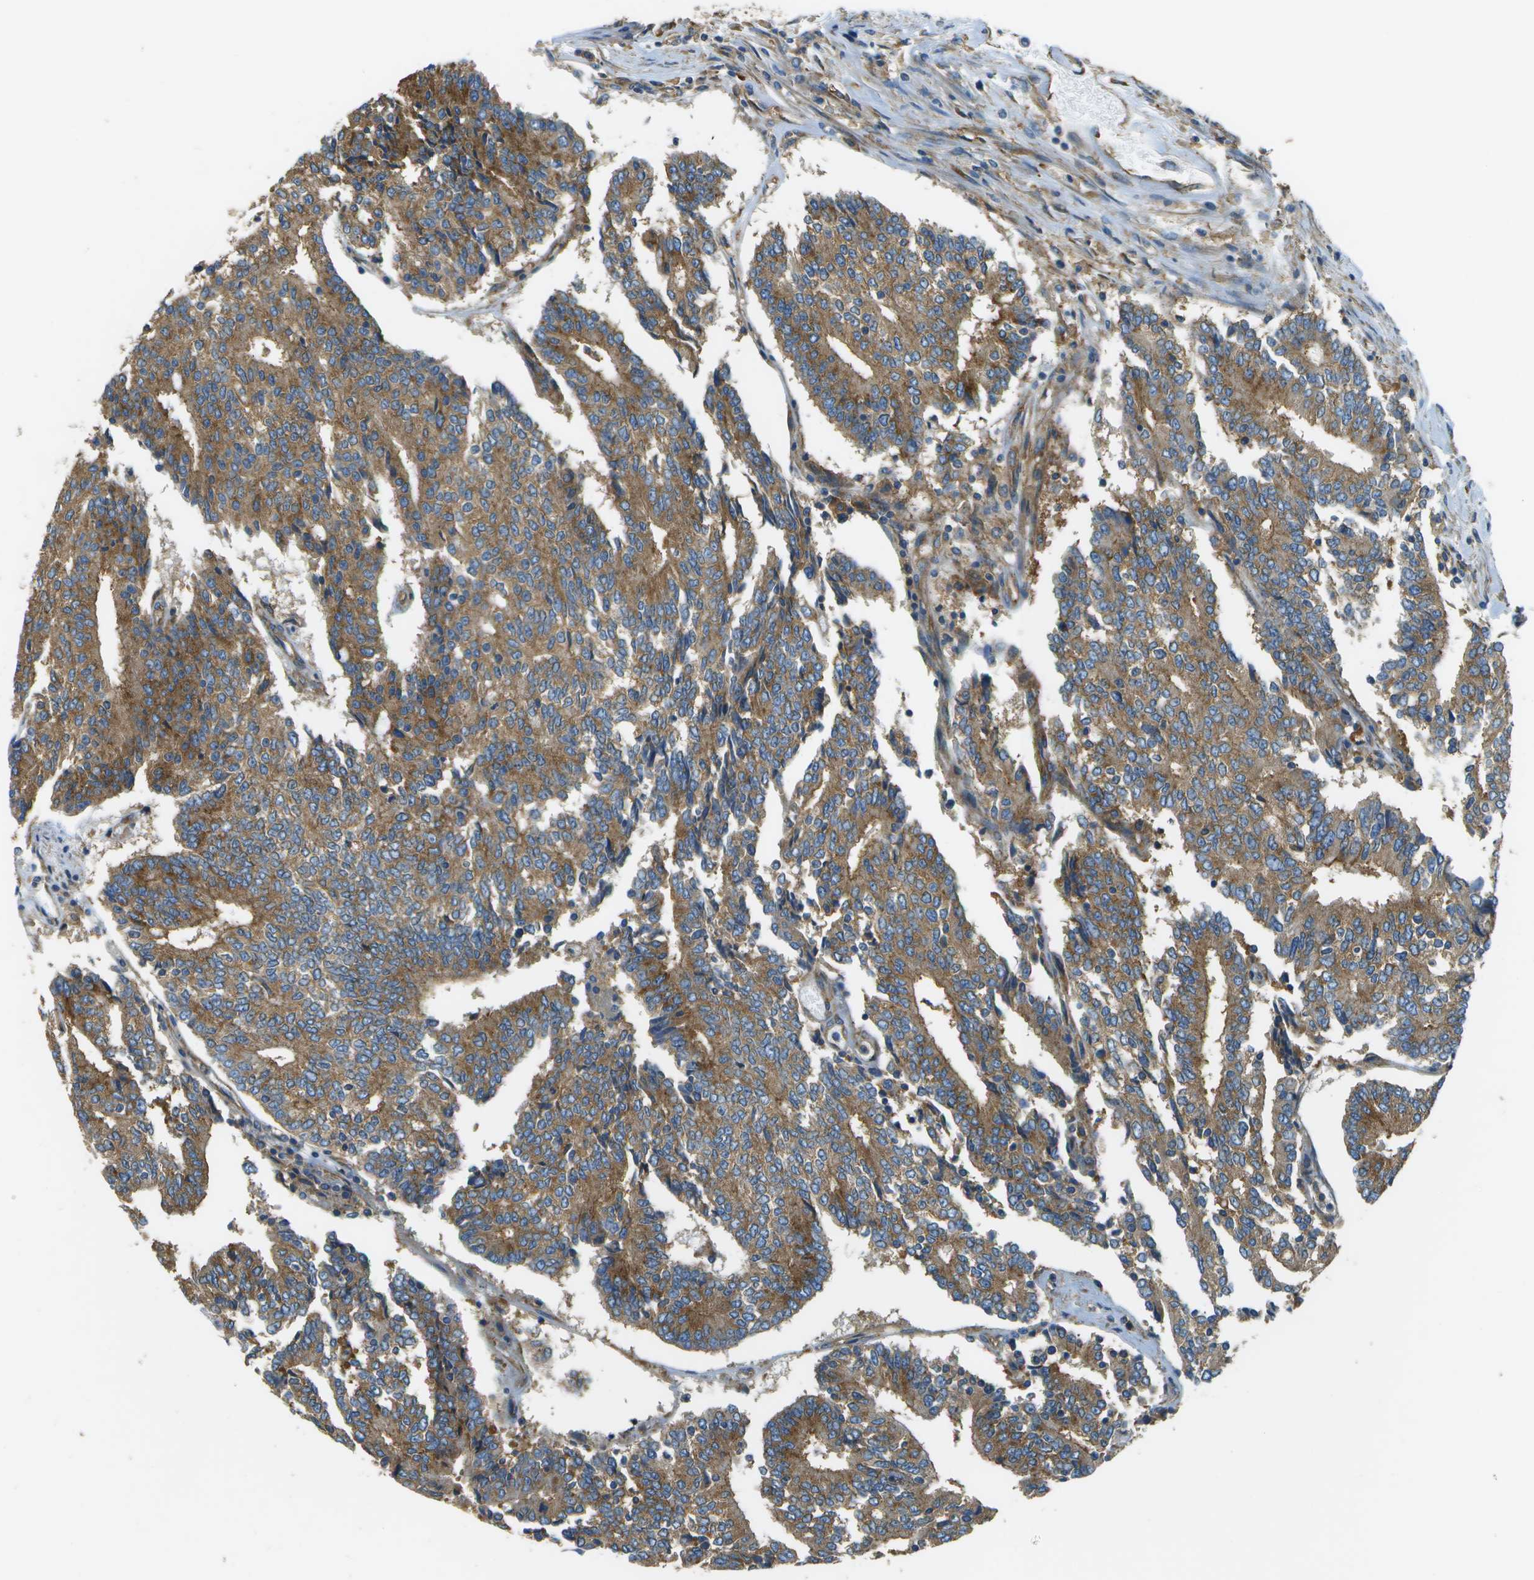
{"staining": {"intensity": "moderate", "quantity": ">75%", "location": "cytoplasmic/membranous"}, "tissue": "prostate cancer", "cell_type": "Tumor cells", "image_type": "cancer", "snomed": [{"axis": "morphology", "description": "Normal tissue, NOS"}, {"axis": "morphology", "description": "Adenocarcinoma, High grade"}, {"axis": "topography", "description": "Prostate"}, {"axis": "topography", "description": "Seminal veicle"}], "caption": "Protein expression by IHC shows moderate cytoplasmic/membranous staining in about >75% of tumor cells in prostate cancer (high-grade adenocarcinoma). The staining was performed using DAB (3,3'-diaminobenzidine) to visualize the protein expression in brown, while the nuclei were stained in blue with hematoxylin (Magnification: 20x).", "gene": "CLTC", "patient": {"sex": "male", "age": 55}}